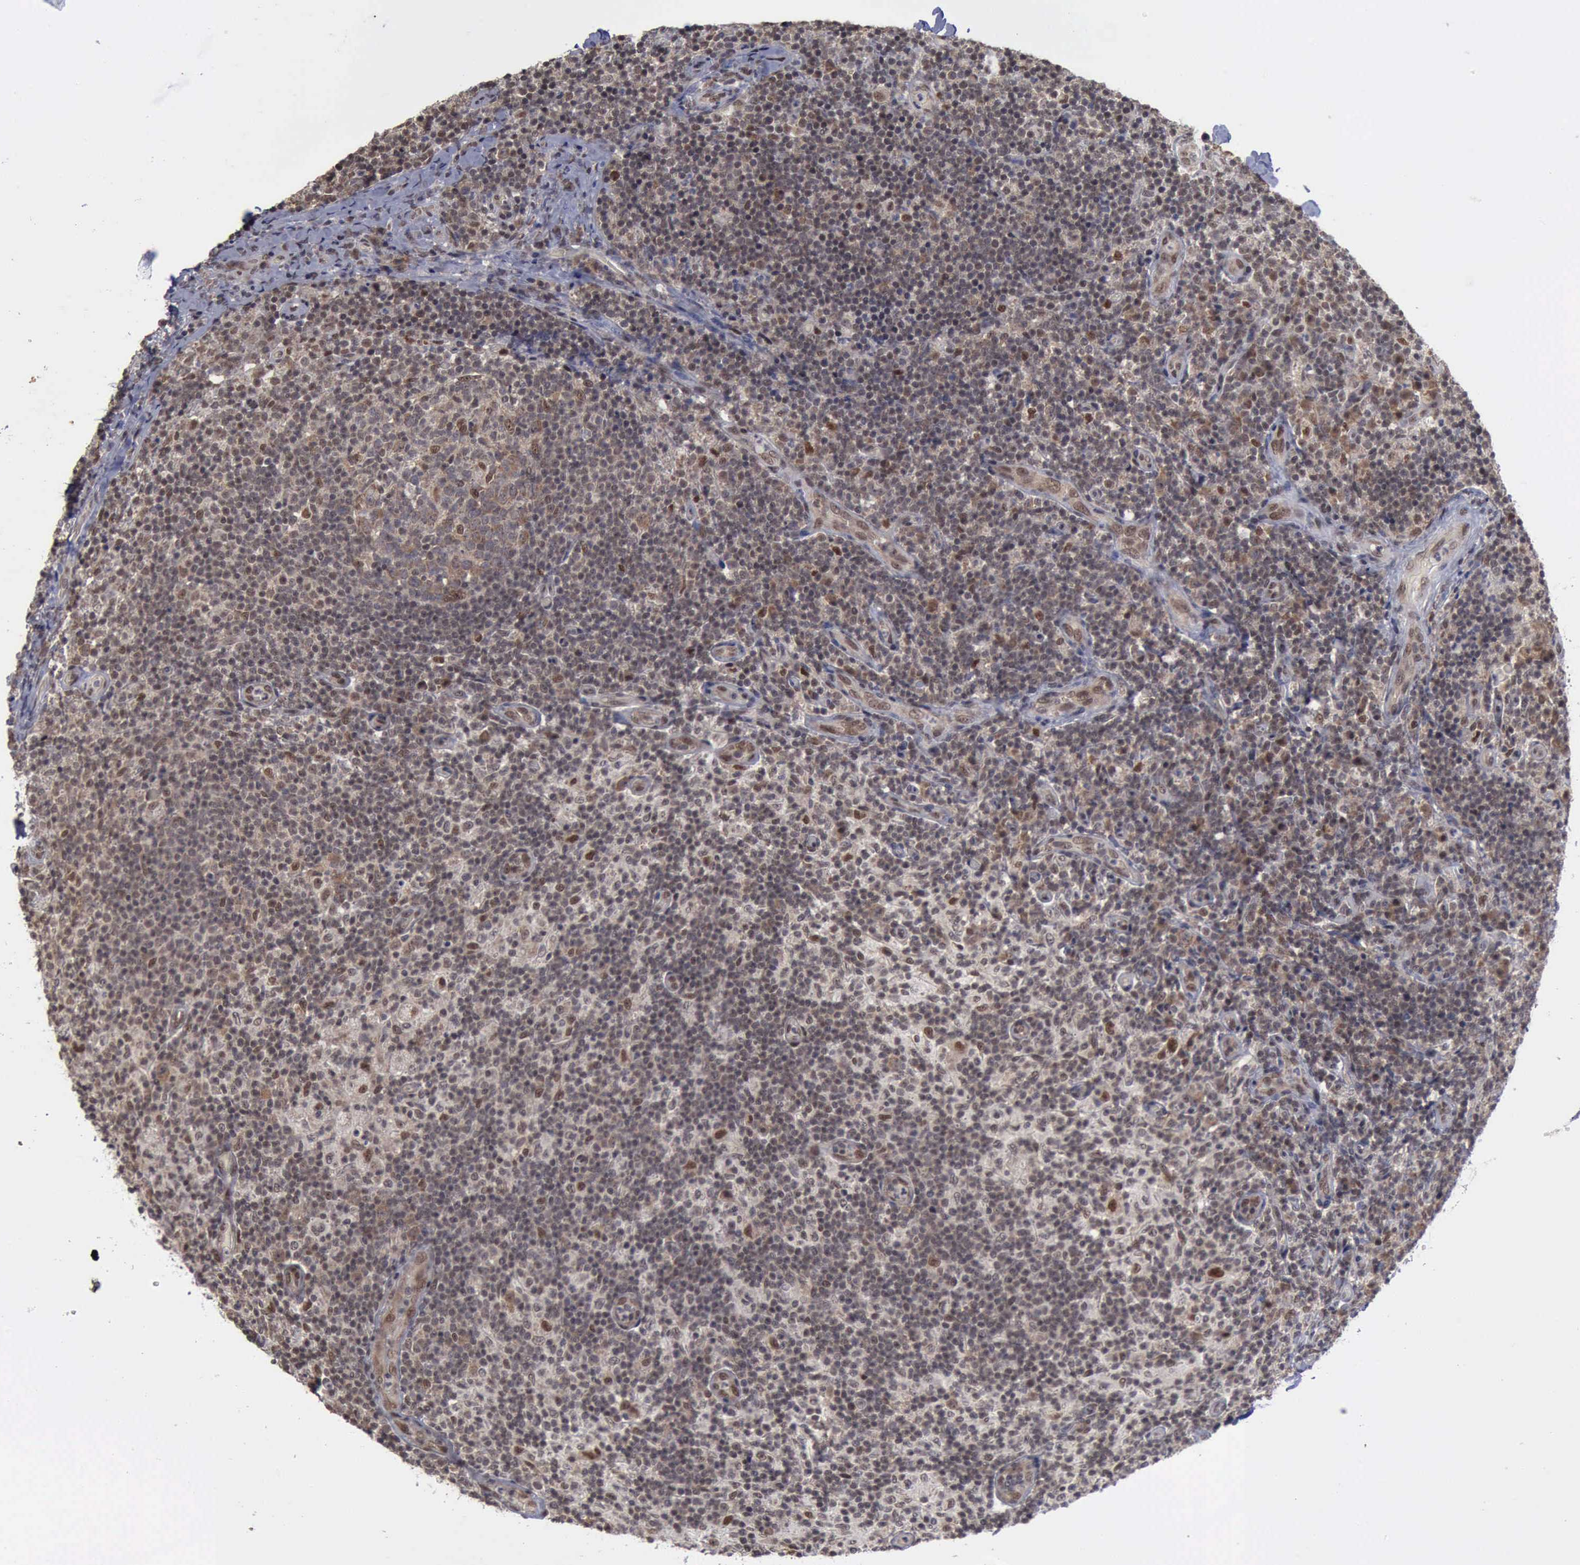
{"staining": {"intensity": "moderate", "quantity": "<25%", "location": "nuclear"}, "tissue": "lymph node", "cell_type": "Germinal center cells", "image_type": "normal", "snomed": [{"axis": "morphology", "description": "Normal tissue, NOS"}, {"axis": "morphology", "description": "Inflammation, NOS"}, {"axis": "topography", "description": "Lymph node"}], "caption": "Germinal center cells exhibit low levels of moderate nuclear staining in approximately <25% of cells in unremarkable human lymph node. The staining is performed using DAB brown chromogen to label protein expression. The nuclei are counter-stained blue using hematoxylin.", "gene": "RTCB", "patient": {"sex": "male", "age": 46}}